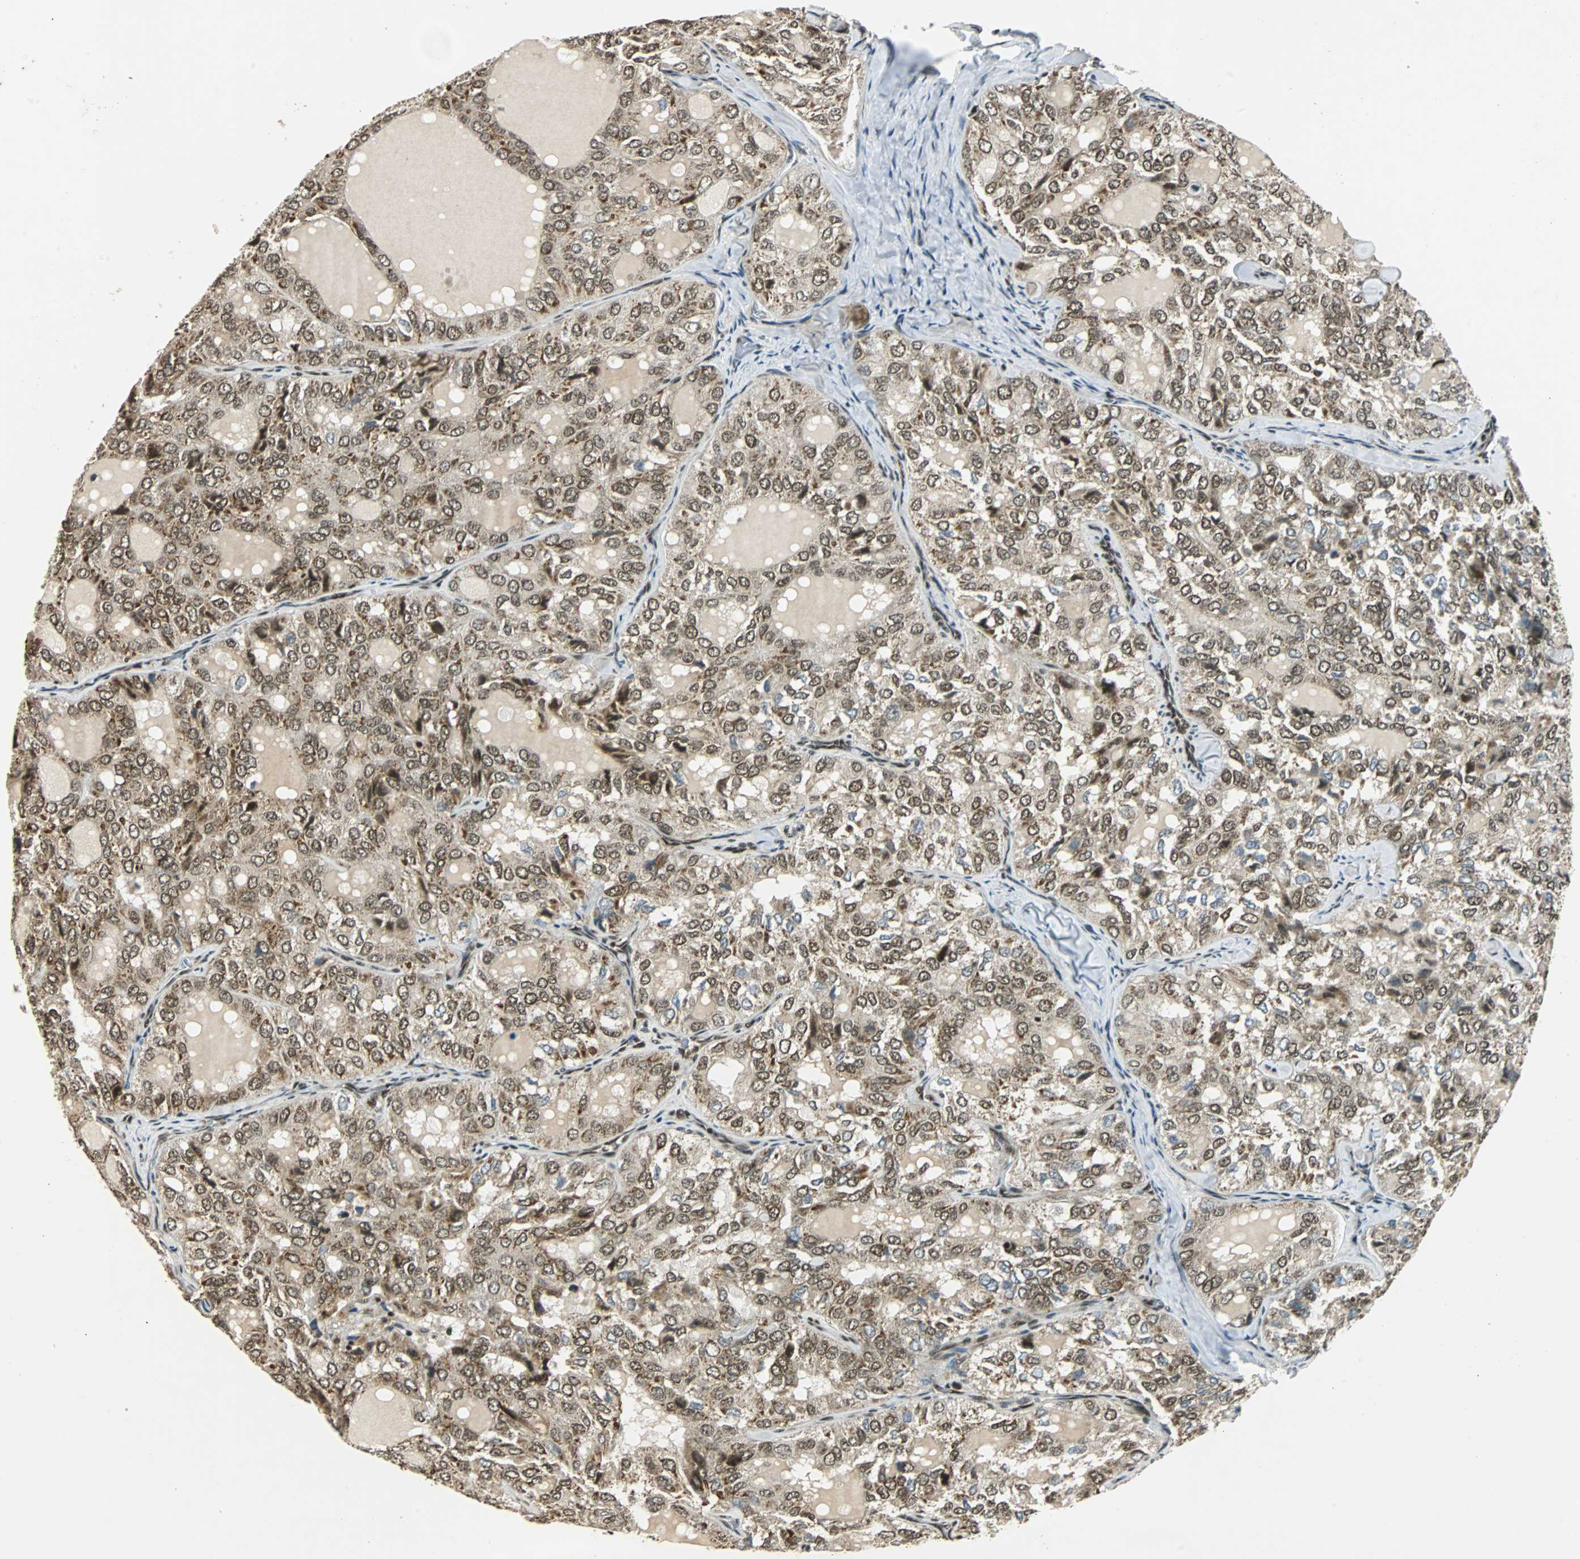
{"staining": {"intensity": "moderate", "quantity": "25%-75%", "location": "nuclear"}, "tissue": "thyroid cancer", "cell_type": "Tumor cells", "image_type": "cancer", "snomed": [{"axis": "morphology", "description": "Follicular adenoma carcinoma, NOS"}, {"axis": "topography", "description": "Thyroid gland"}], "caption": "There is medium levels of moderate nuclear positivity in tumor cells of thyroid follicular adenoma carcinoma, as demonstrated by immunohistochemical staining (brown color).", "gene": "TAF5", "patient": {"sex": "male", "age": 75}}